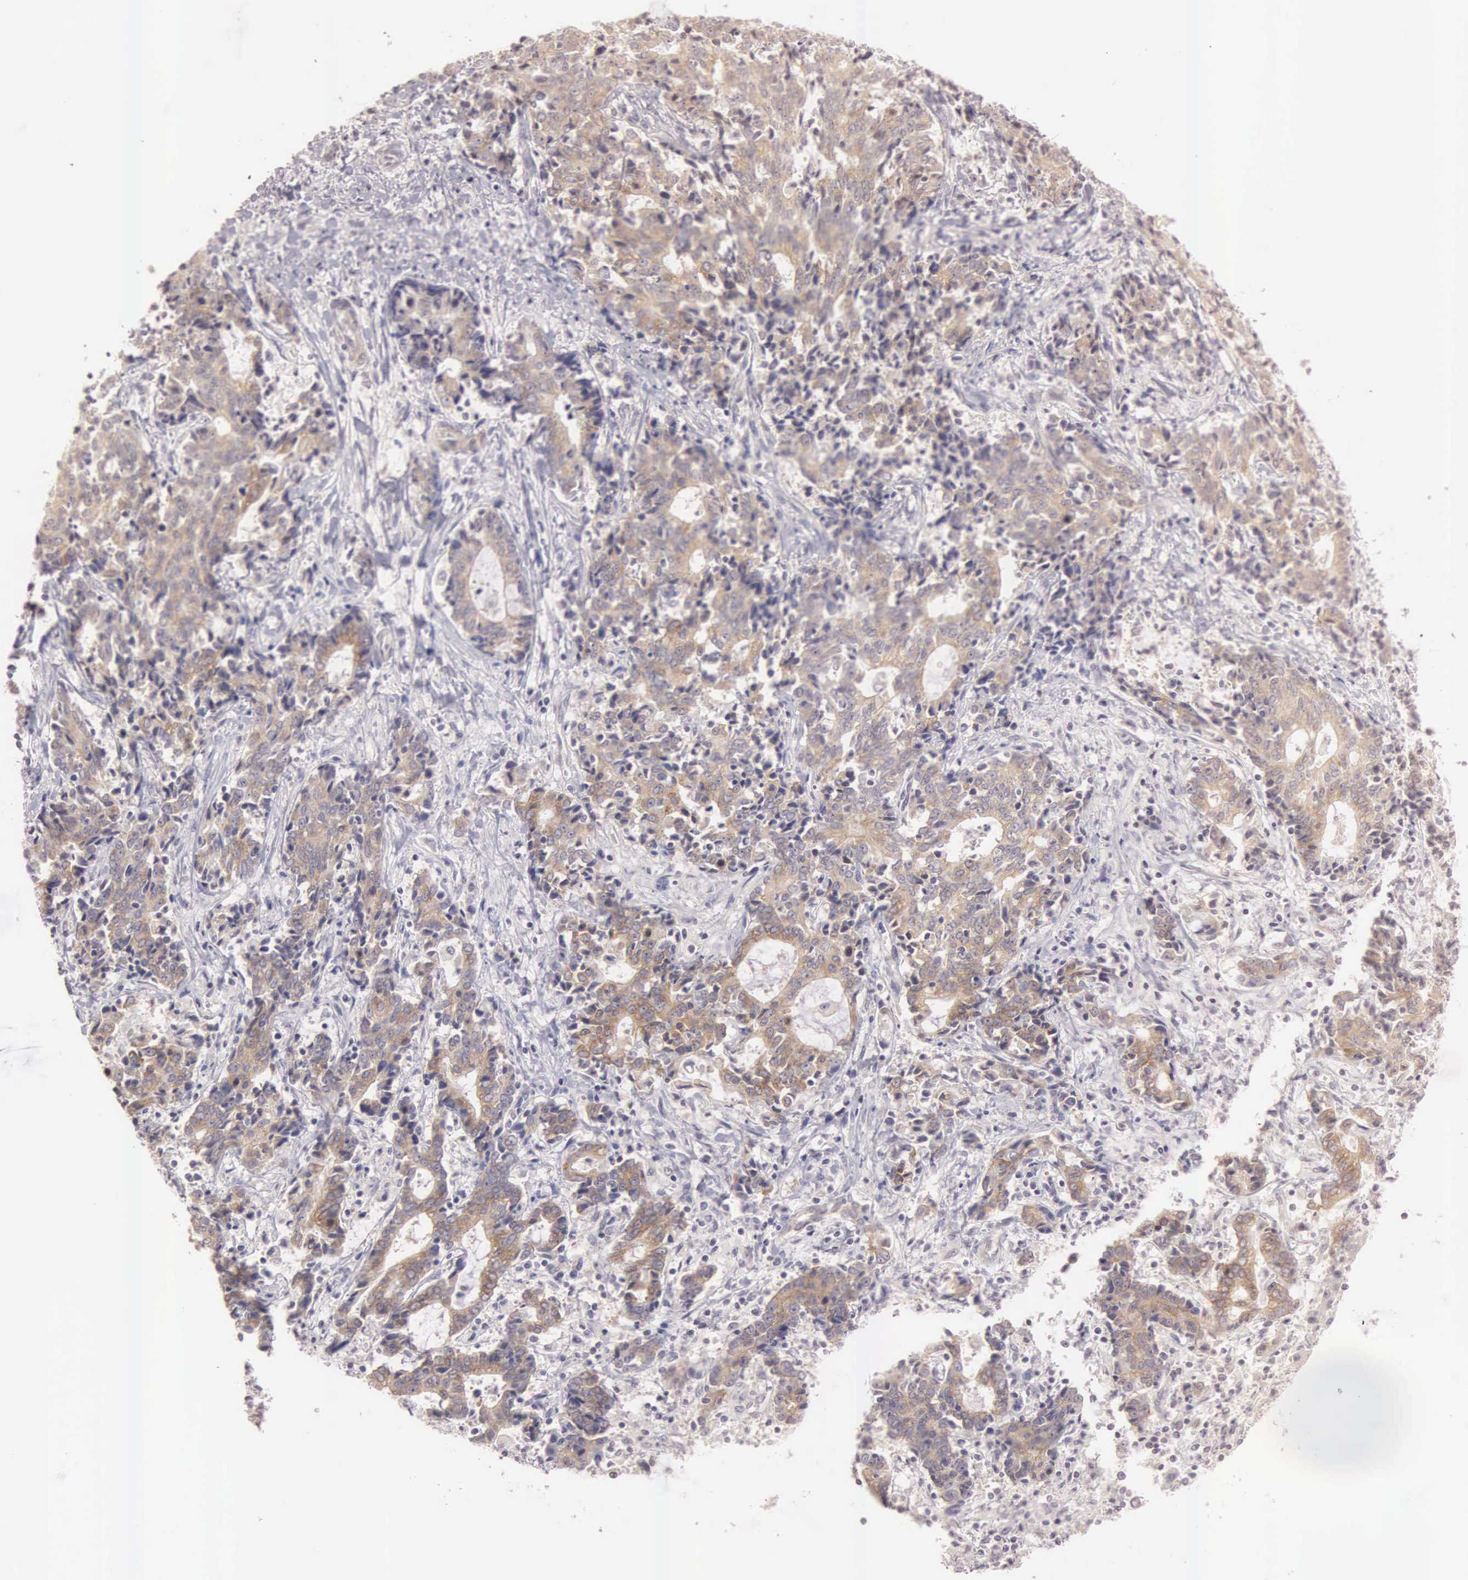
{"staining": {"intensity": "moderate", "quantity": ">75%", "location": "cytoplasmic/membranous"}, "tissue": "liver cancer", "cell_type": "Tumor cells", "image_type": "cancer", "snomed": [{"axis": "morphology", "description": "Cholangiocarcinoma"}, {"axis": "topography", "description": "Liver"}], "caption": "Moderate cytoplasmic/membranous positivity for a protein is seen in approximately >75% of tumor cells of liver cancer using immunohistochemistry (IHC).", "gene": "CEP170B", "patient": {"sex": "male", "age": 57}}